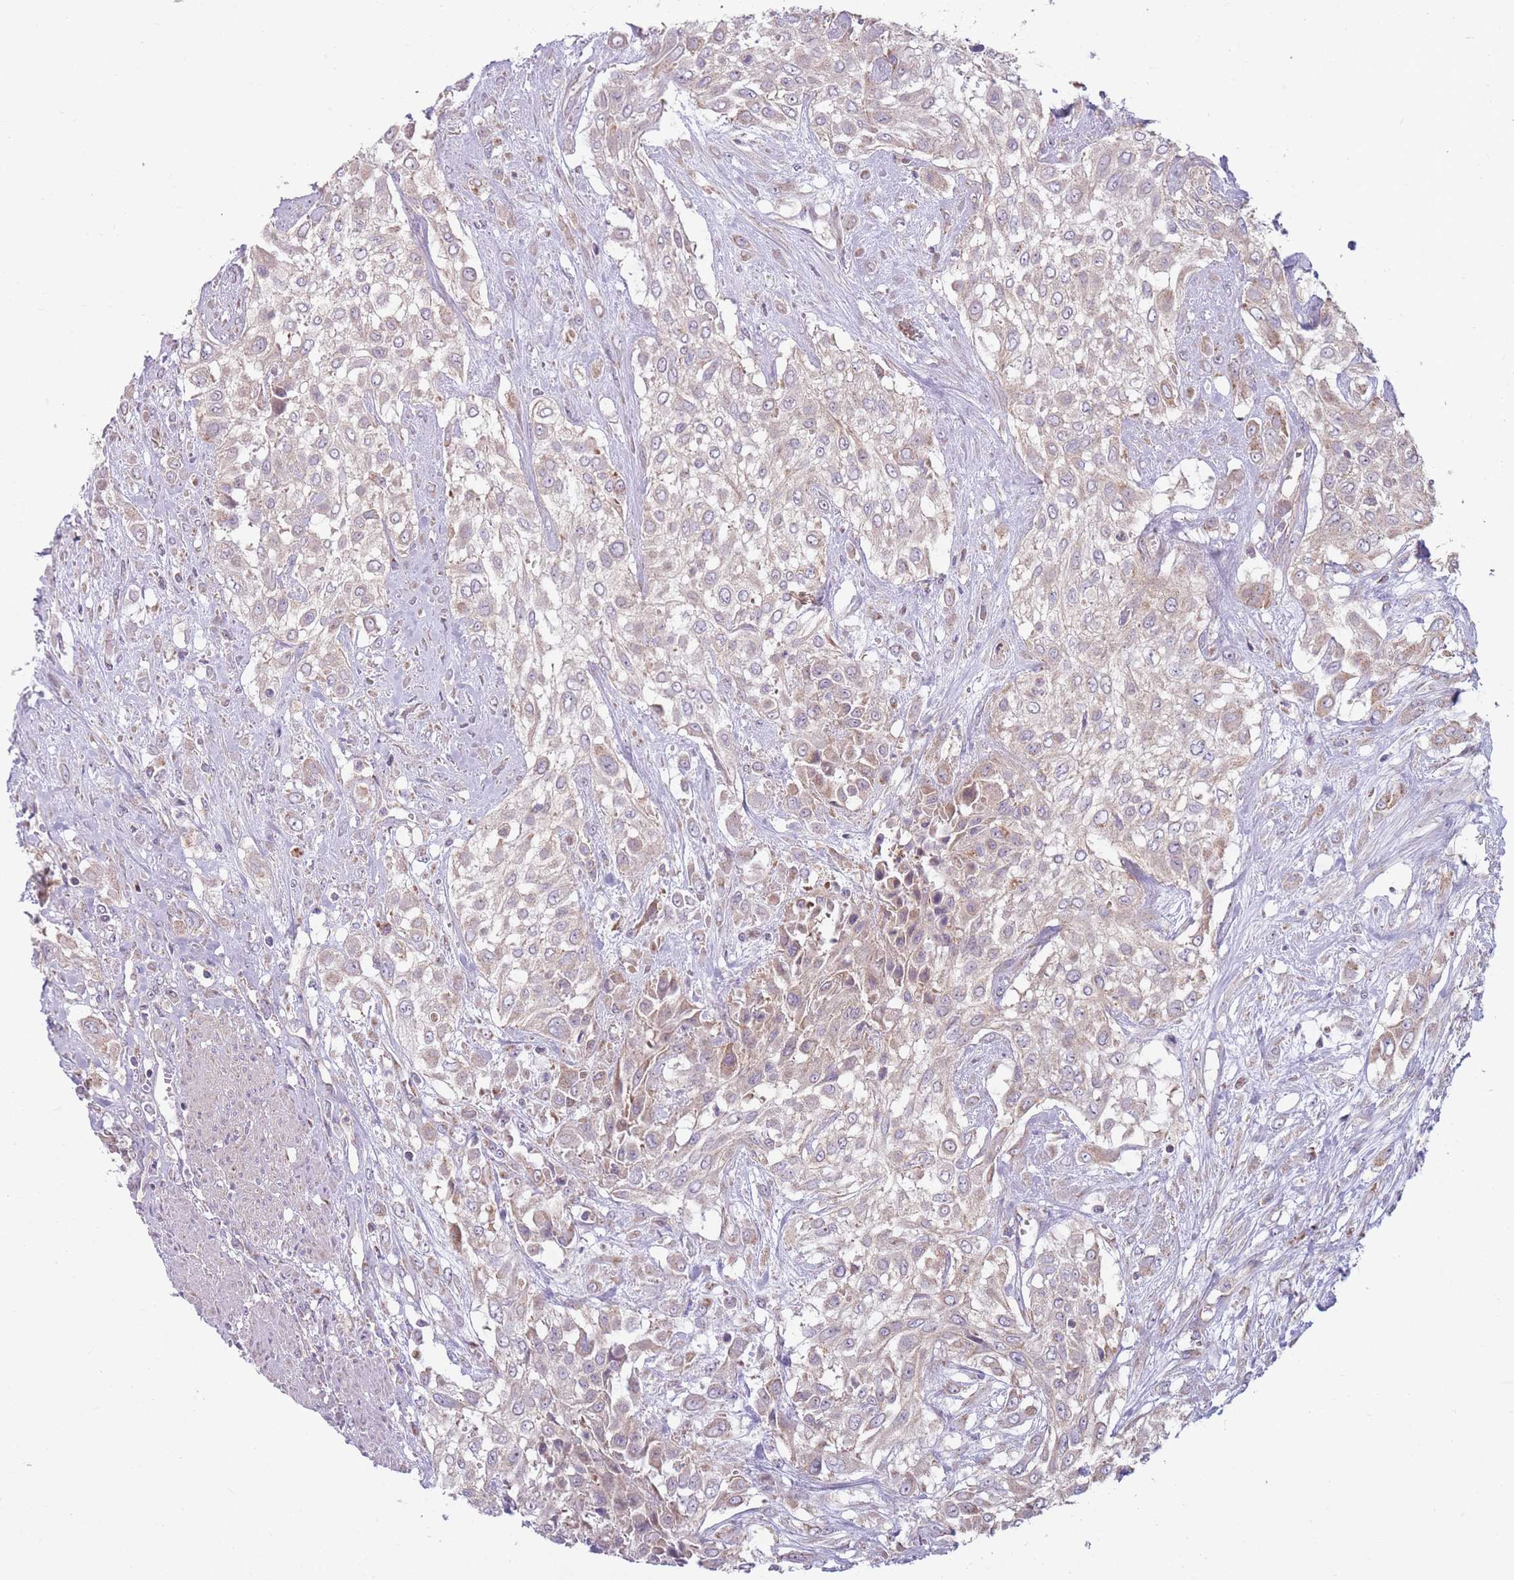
{"staining": {"intensity": "weak", "quantity": "25%-75%", "location": "cytoplasmic/membranous"}, "tissue": "urothelial cancer", "cell_type": "Tumor cells", "image_type": "cancer", "snomed": [{"axis": "morphology", "description": "Urothelial carcinoma, High grade"}, {"axis": "topography", "description": "Urinary bladder"}], "caption": "Weak cytoplasmic/membranous staining is present in about 25%-75% of tumor cells in urothelial carcinoma (high-grade). (IHC, brightfield microscopy, high magnification).", "gene": "NDUFA9", "patient": {"sex": "male", "age": 57}}